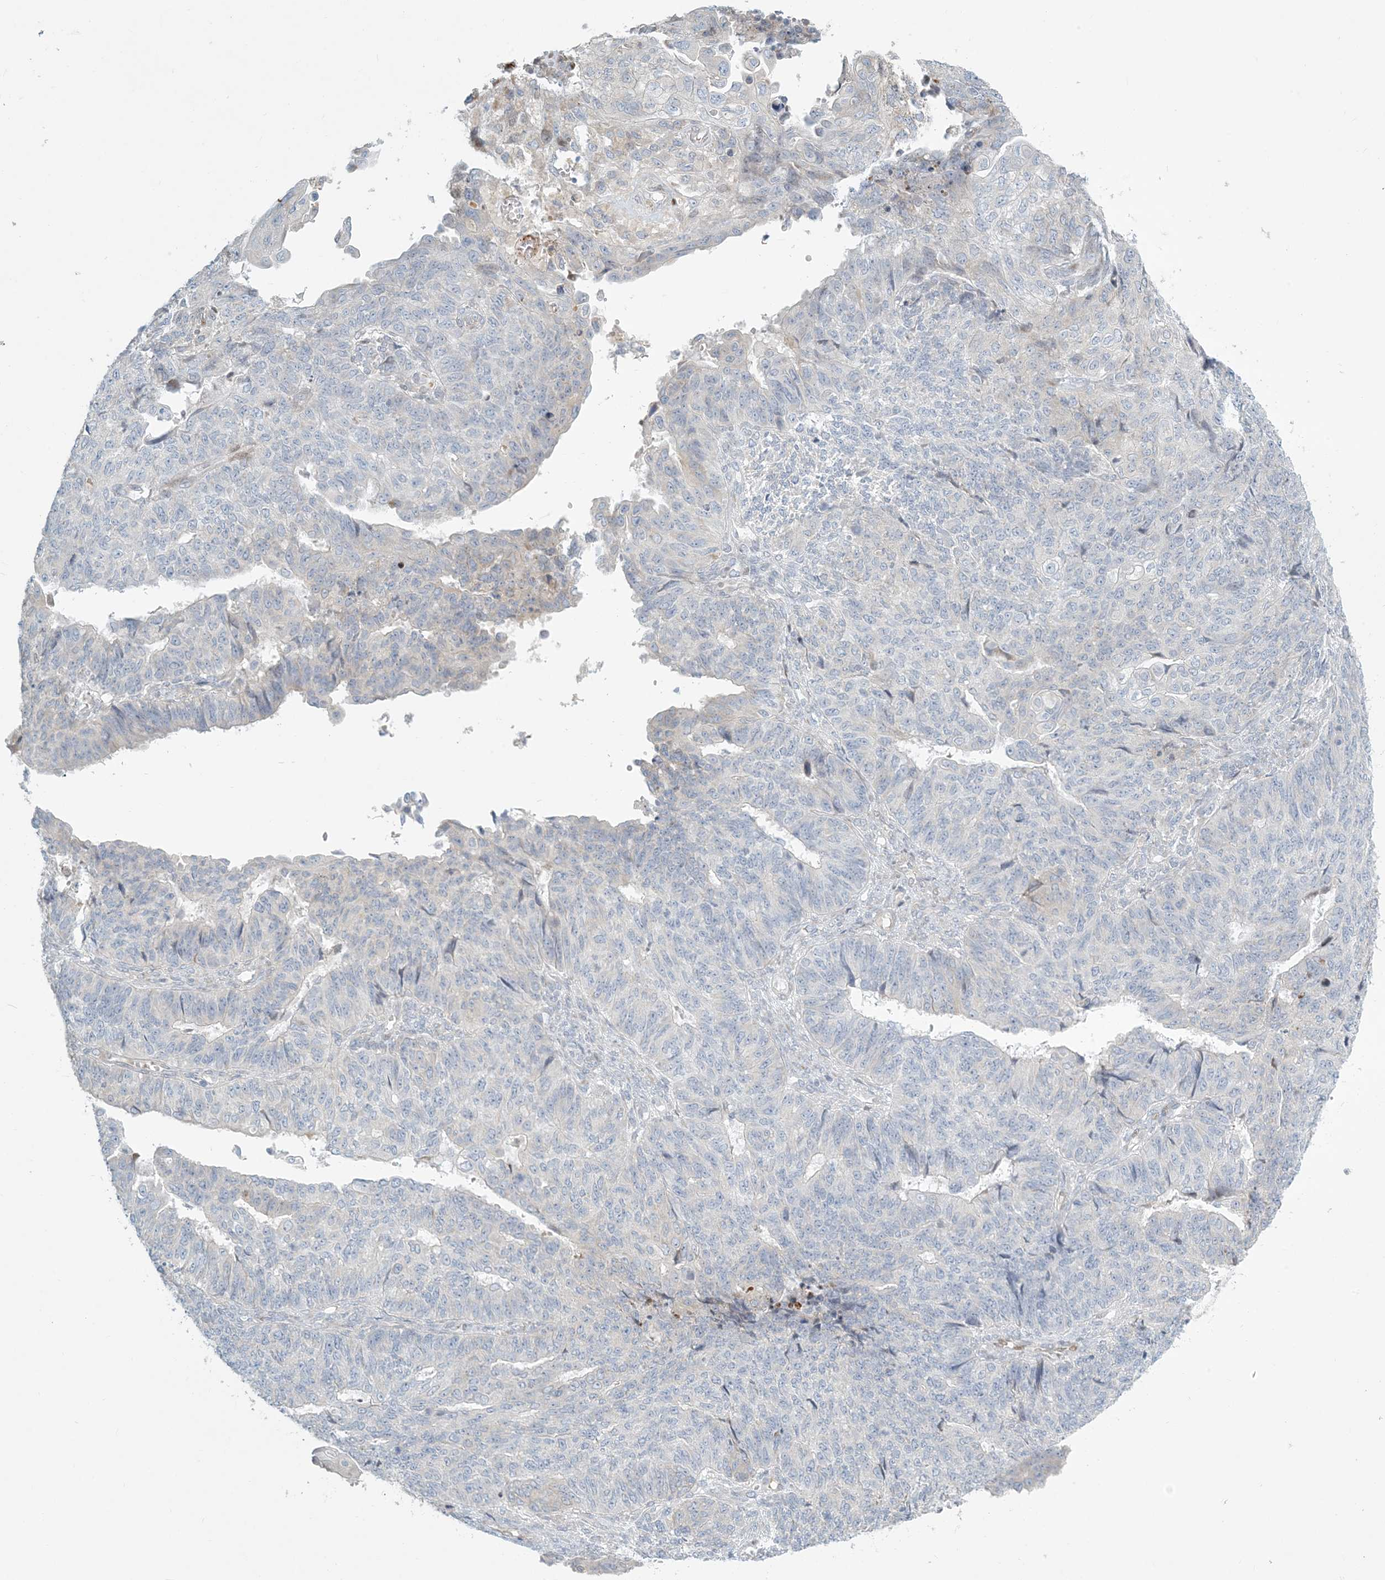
{"staining": {"intensity": "negative", "quantity": "none", "location": "none"}, "tissue": "endometrial cancer", "cell_type": "Tumor cells", "image_type": "cancer", "snomed": [{"axis": "morphology", "description": "Adenocarcinoma, NOS"}, {"axis": "topography", "description": "Endometrium"}], "caption": "The immunohistochemistry photomicrograph has no significant staining in tumor cells of endometrial adenocarcinoma tissue.", "gene": "ZNF385D", "patient": {"sex": "female", "age": 32}}